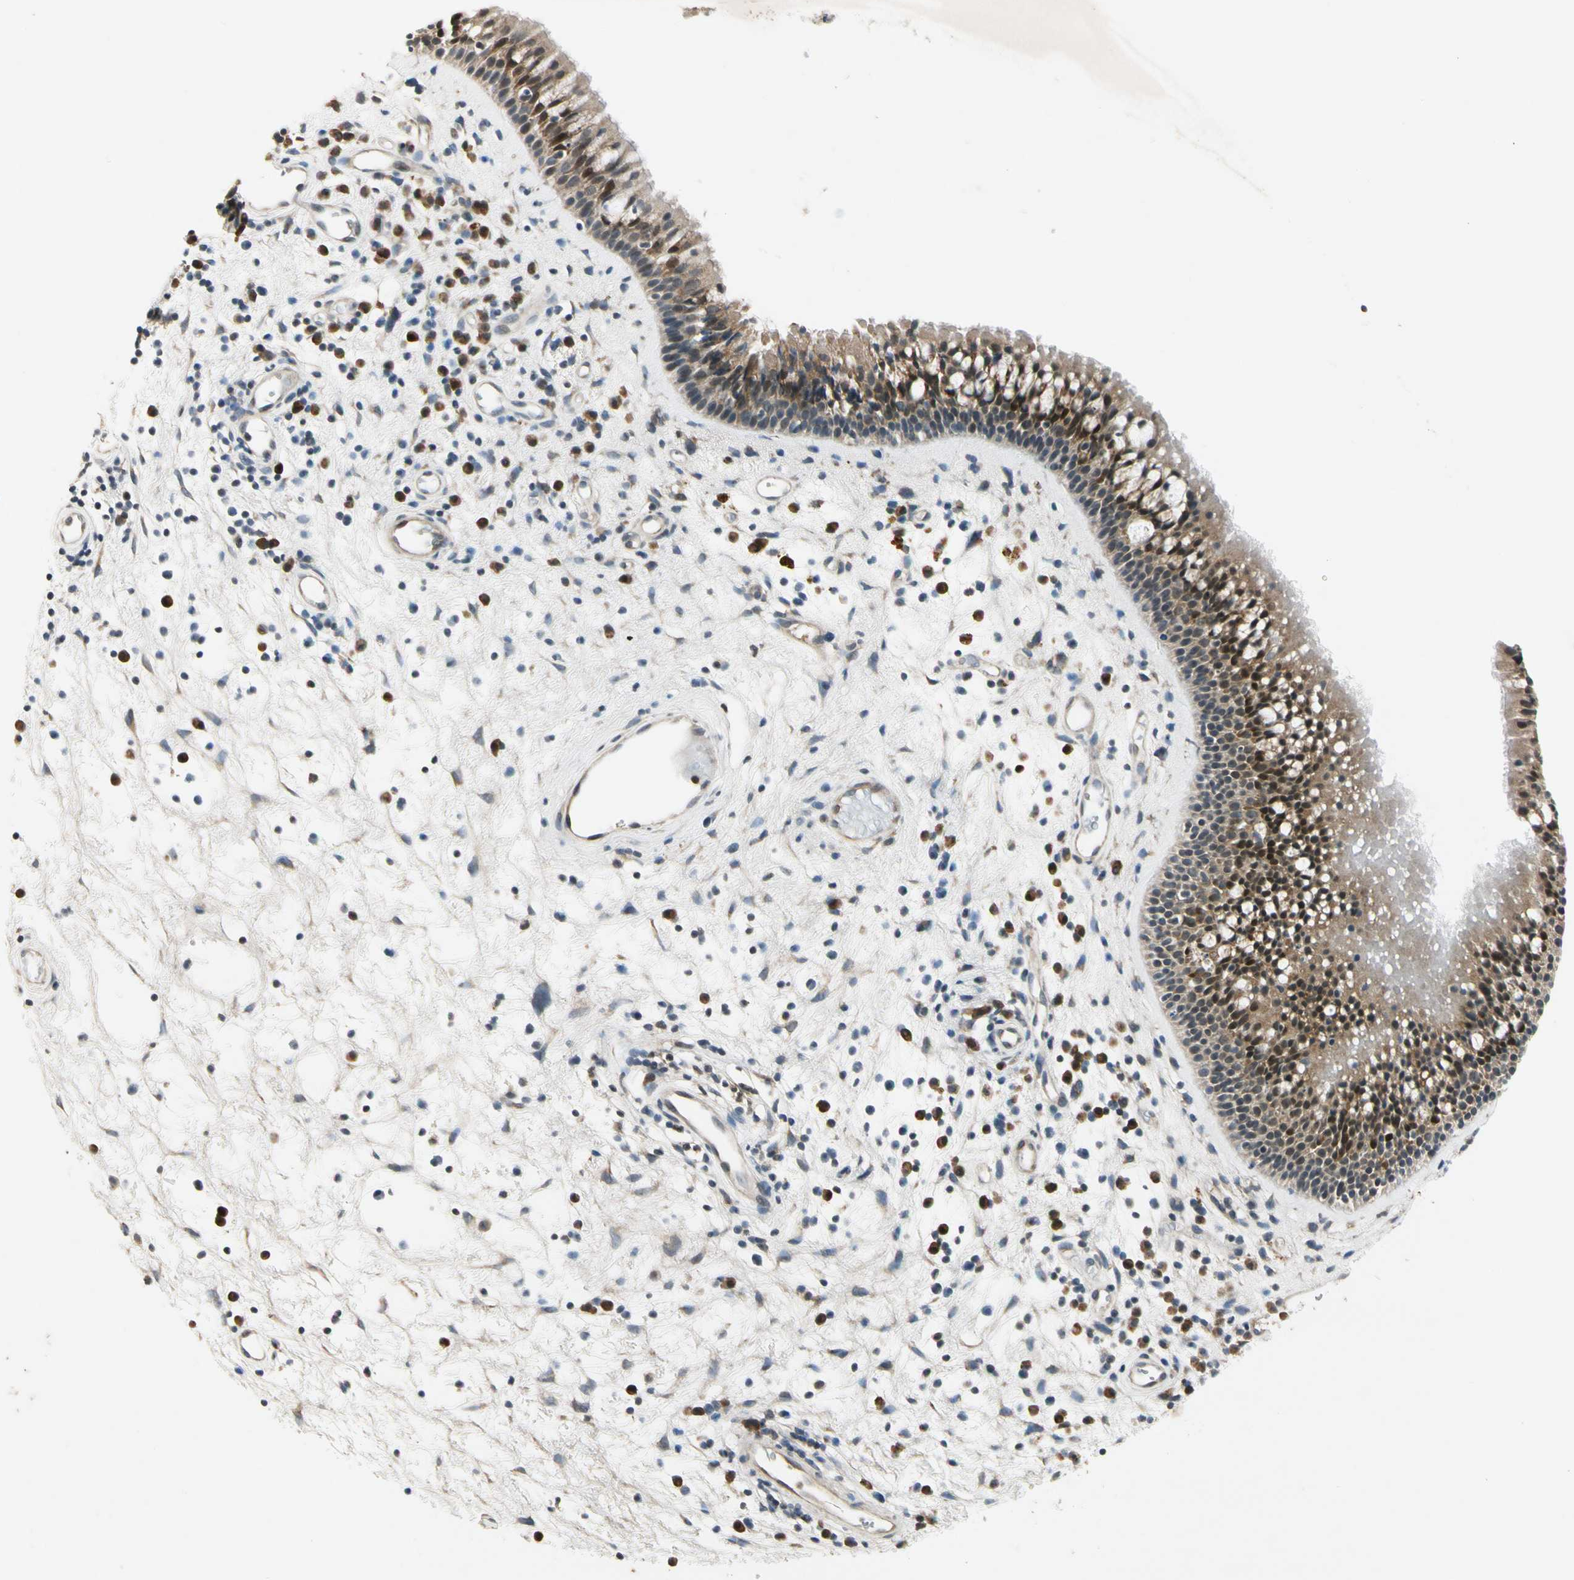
{"staining": {"intensity": "strong", "quantity": ">75%", "location": "cytoplasmic/membranous"}, "tissue": "nasopharynx", "cell_type": "Respiratory epithelial cells", "image_type": "normal", "snomed": [{"axis": "morphology", "description": "Normal tissue, NOS"}, {"axis": "morphology", "description": "Inflammation, NOS"}, {"axis": "topography", "description": "Nasopharynx"}], "caption": "Immunohistochemistry photomicrograph of normal nasopharynx: human nasopharynx stained using IHC displays high levels of strong protein expression localized specifically in the cytoplasmic/membranous of respiratory epithelial cells, appearing as a cytoplasmic/membranous brown color.", "gene": "RPS6KB2", "patient": {"sex": "male", "age": 48}}